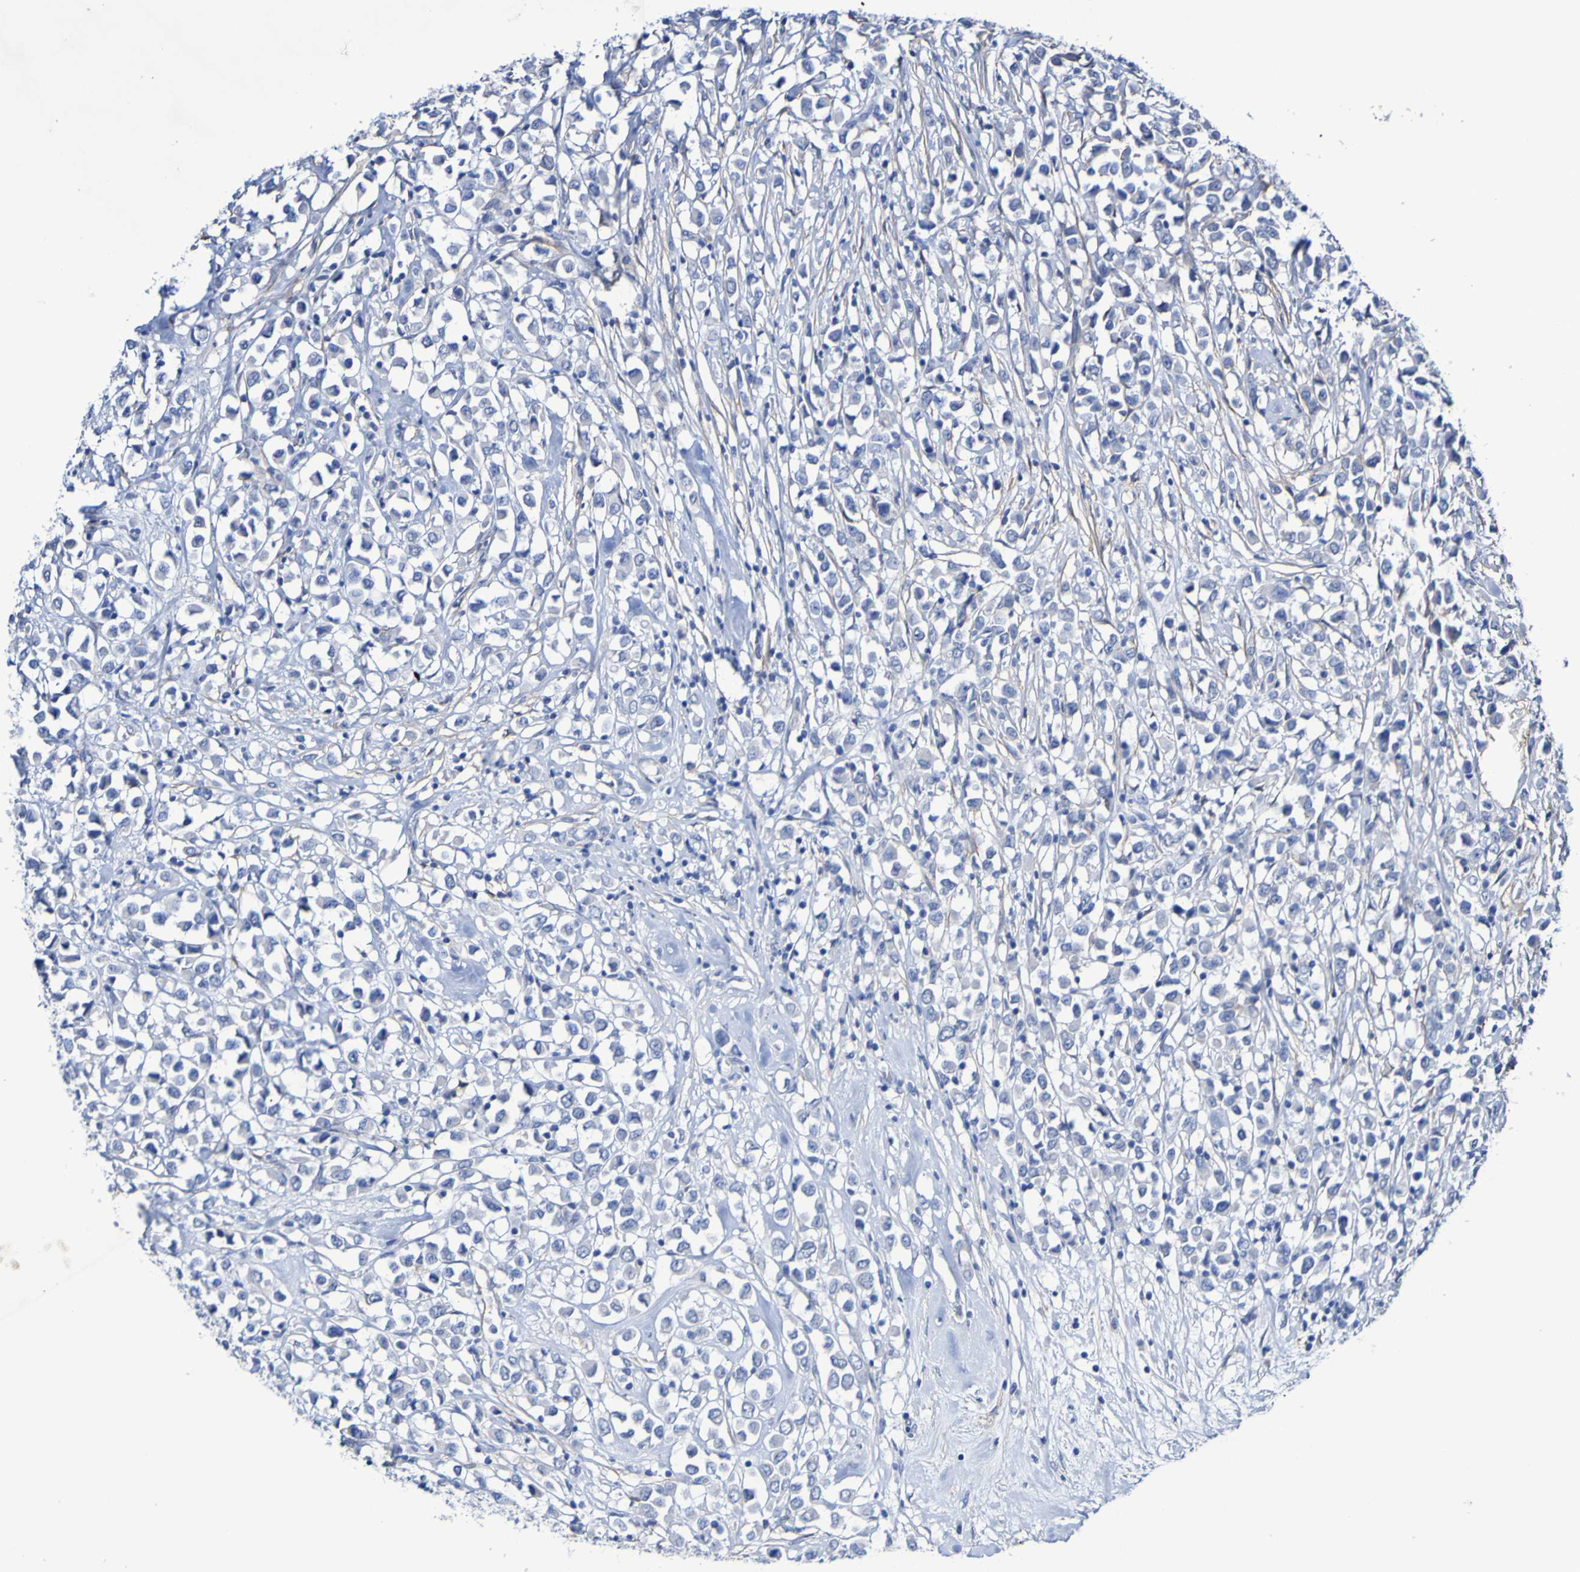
{"staining": {"intensity": "negative", "quantity": "none", "location": "none"}, "tissue": "breast cancer", "cell_type": "Tumor cells", "image_type": "cancer", "snomed": [{"axis": "morphology", "description": "Duct carcinoma"}, {"axis": "topography", "description": "Breast"}], "caption": "The immunohistochemistry histopathology image has no significant staining in tumor cells of intraductal carcinoma (breast) tissue.", "gene": "SGCB", "patient": {"sex": "female", "age": 61}}